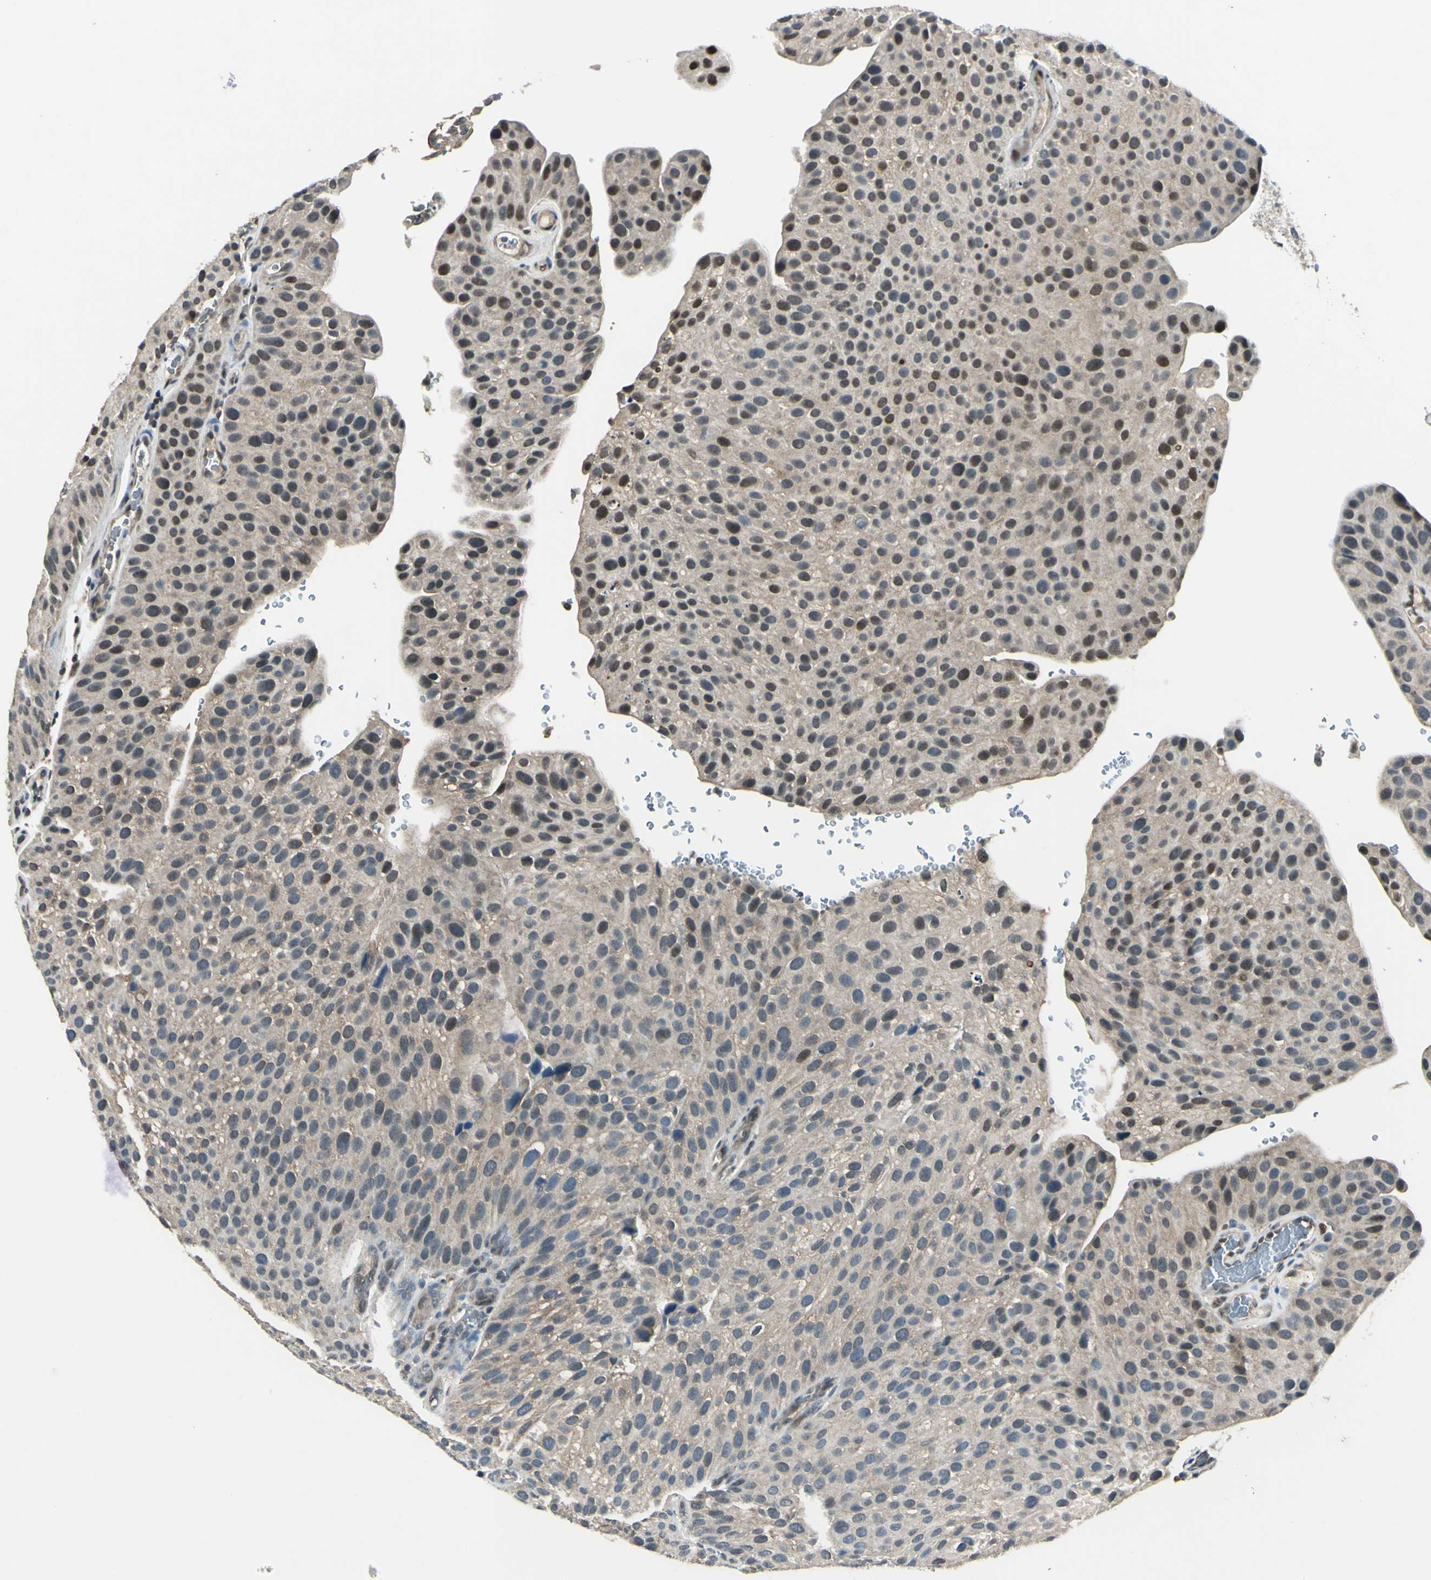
{"staining": {"intensity": "weak", "quantity": "<25%", "location": "nuclear"}, "tissue": "urothelial cancer", "cell_type": "Tumor cells", "image_type": "cancer", "snomed": [{"axis": "morphology", "description": "Urothelial carcinoma, Low grade"}, {"axis": "topography", "description": "Smooth muscle"}, {"axis": "topography", "description": "Urinary bladder"}], "caption": "This photomicrograph is of low-grade urothelial carcinoma stained with immunohistochemistry to label a protein in brown with the nuclei are counter-stained blue. There is no staining in tumor cells.", "gene": "PSMD5", "patient": {"sex": "male", "age": 60}}